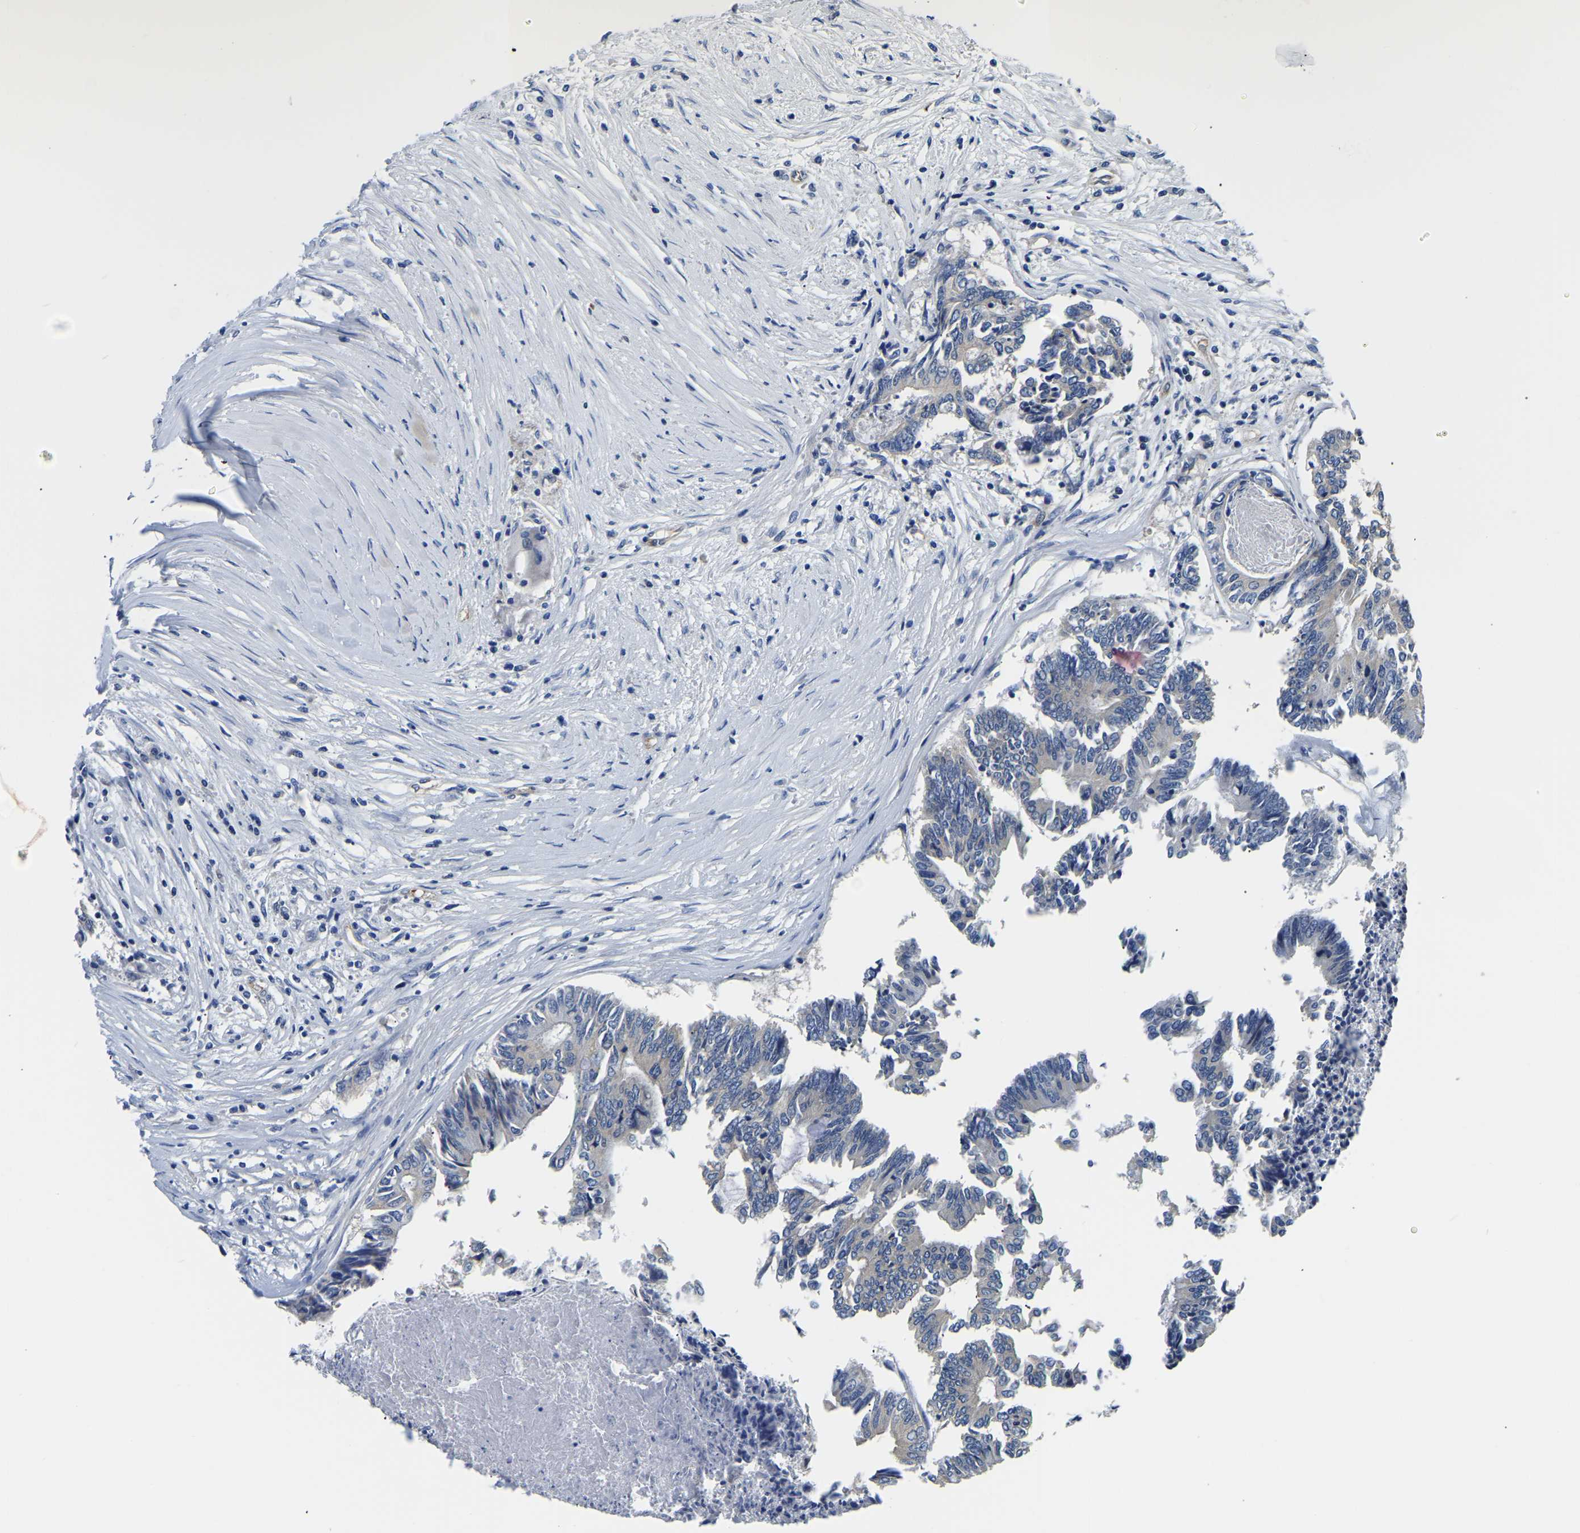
{"staining": {"intensity": "negative", "quantity": "none", "location": "none"}, "tissue": "colorectal cancer", "cell_type": "Tumor cells", "image_type": "cancer", "snomed": [{"axis": "morphology", "description": "Adenocarcinoma, NOS"}, {"axis": "topography", "description": "Rectum"}], "caption": "Tumor cells show no significant positivity in colorectal cancer.", "gene": "CSDE1", "patient": {"sex": "male", "age": 63}}